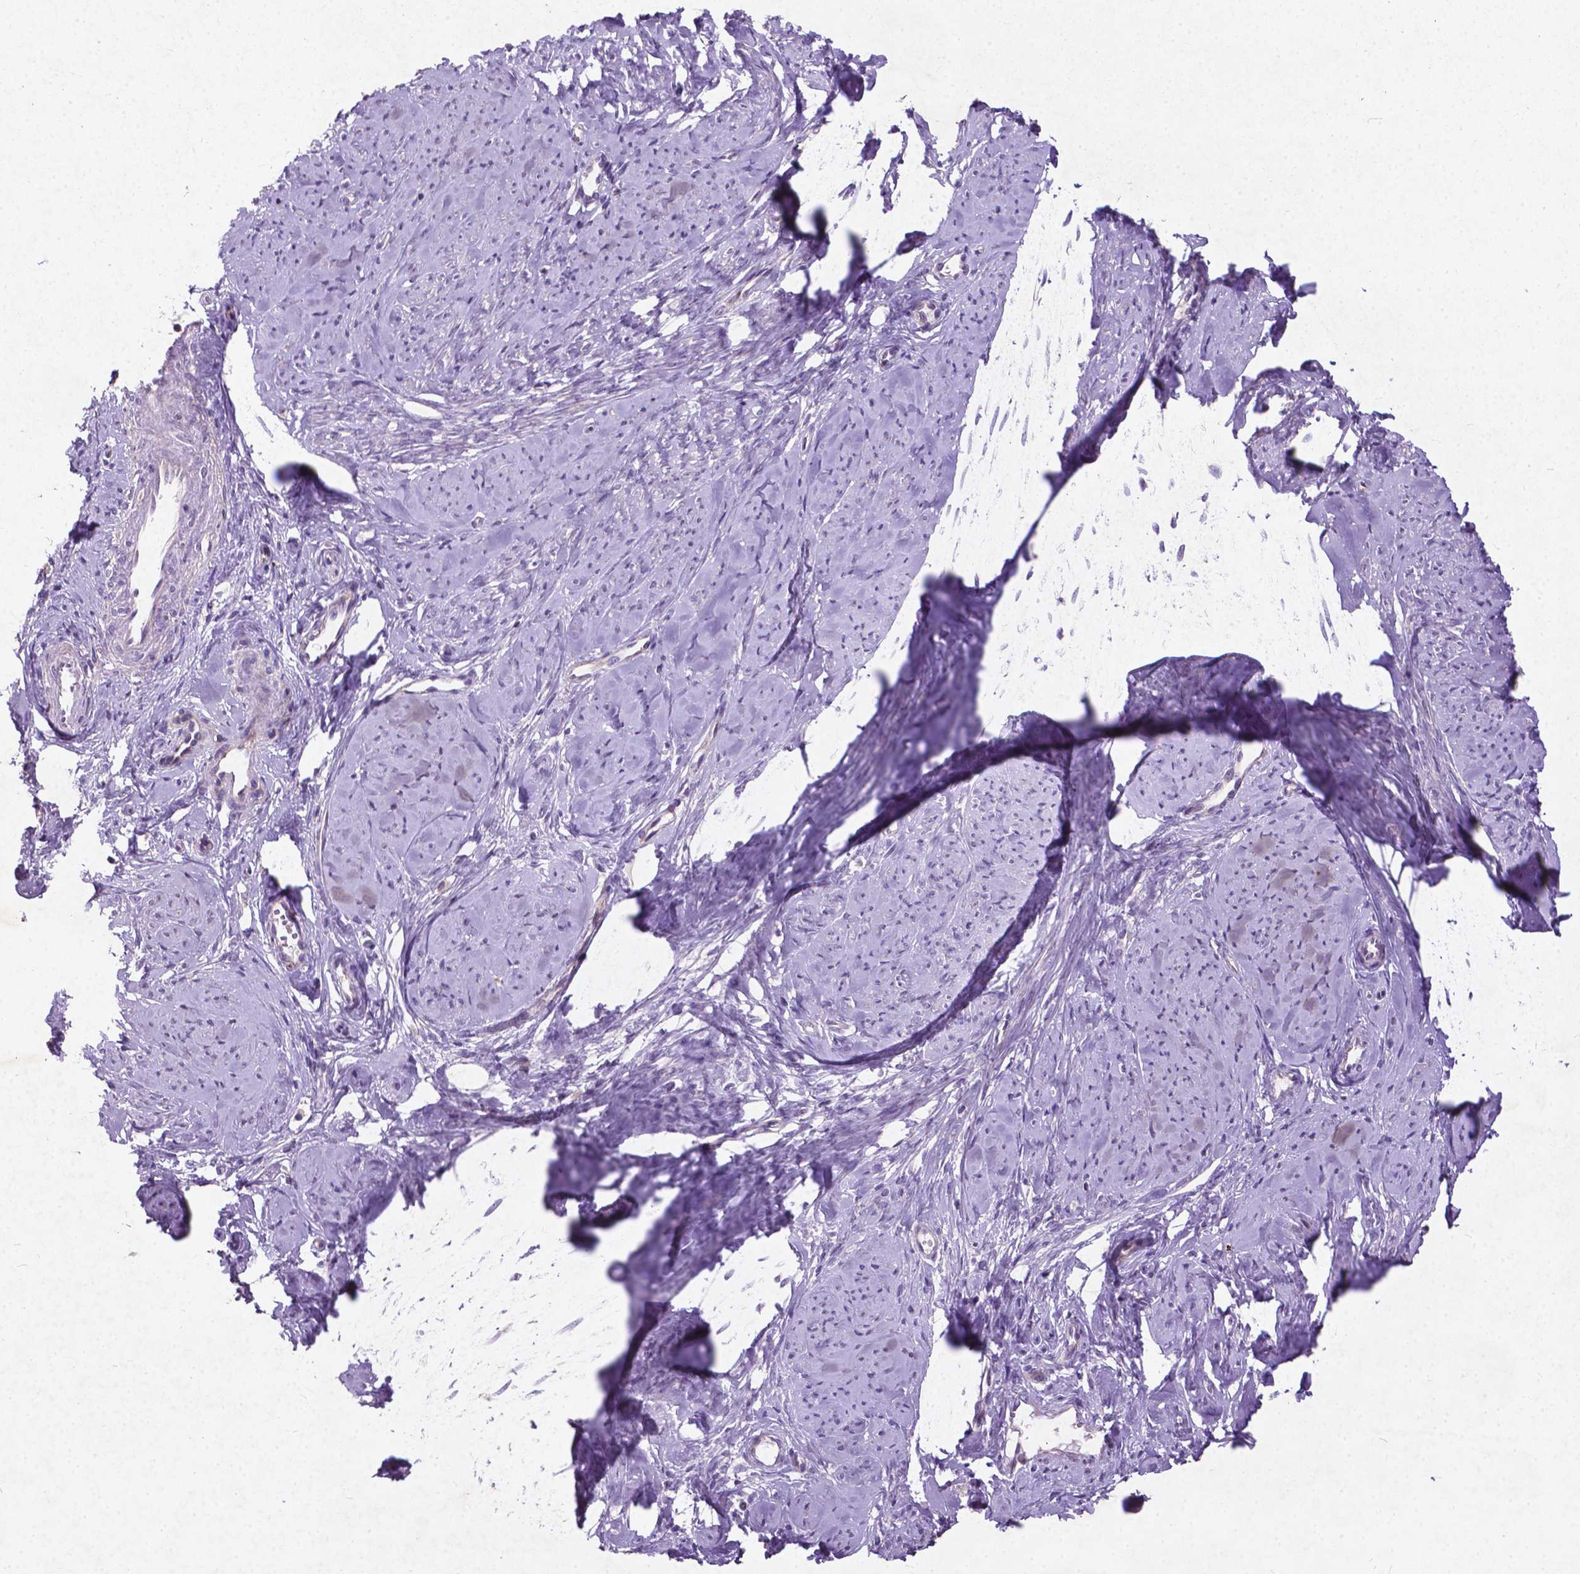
{"staining": {"intensity": "negative", "quantity": "none", "location": "none"}, "tissue": "smooth muscle", "cell_type": "Smooth muscle cells", "image_type": "normal", "snomed": [{"axis": "morphology", "description": "Normal tissue, NOS"}, {"axis": "topography", "description": "Smooth muscle"}], "caption": "Immunohistochemistry histopathology image of unremarkable smooth muscle: human smooth muscle stained with DAB (3,3'-diaminobenzidine) exhibits no significant protein expression in smooth muscle cells.", "gene": "ATG4D", "patient": {"sex": "female", "age": 48}}